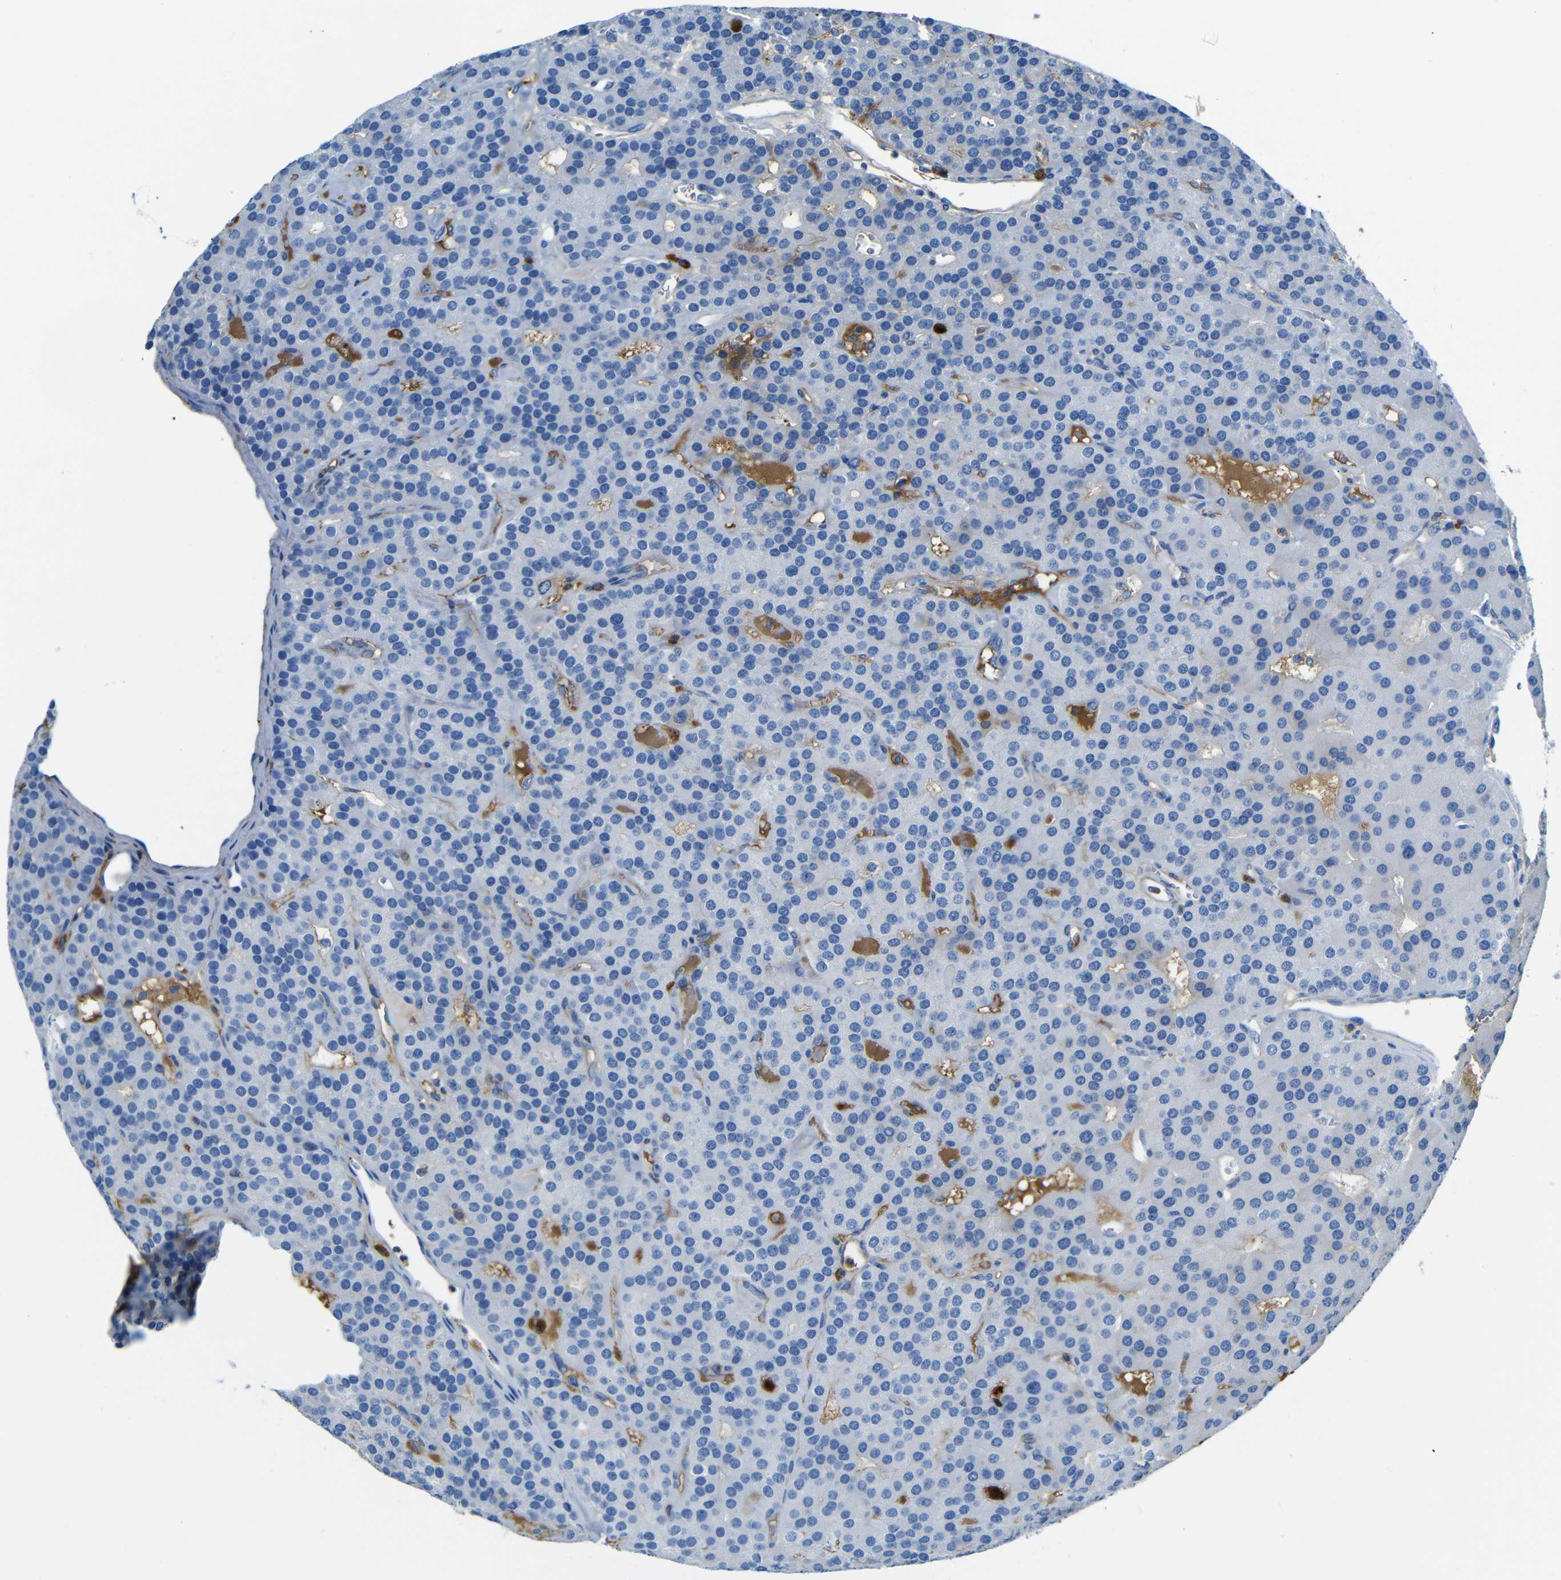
{"staining": {"intensity": "moderate", "quantity": "<25%", "location": "cytoplasmic/membranous"}, "tissue": "parathyroid gland", "cell_type": "Glandular cells", "image_type": "normal", "snomed": [{"axis": "morphology", "description": "Normal tissue, NOS"}, {"axis": "morphology", "description": "Adenoma, NOS"}, {"axis": "topography", "description": "Parathyroid gland"}], "caption": "Brown immunohistochemical staining in benign human parathyroid gland exhibits moderate cytoplasmic/membranous positivity in approximately <25% of glandular cells.", "gene": "SERPINA1", "patient": {"sex": "female", "age": 86}}